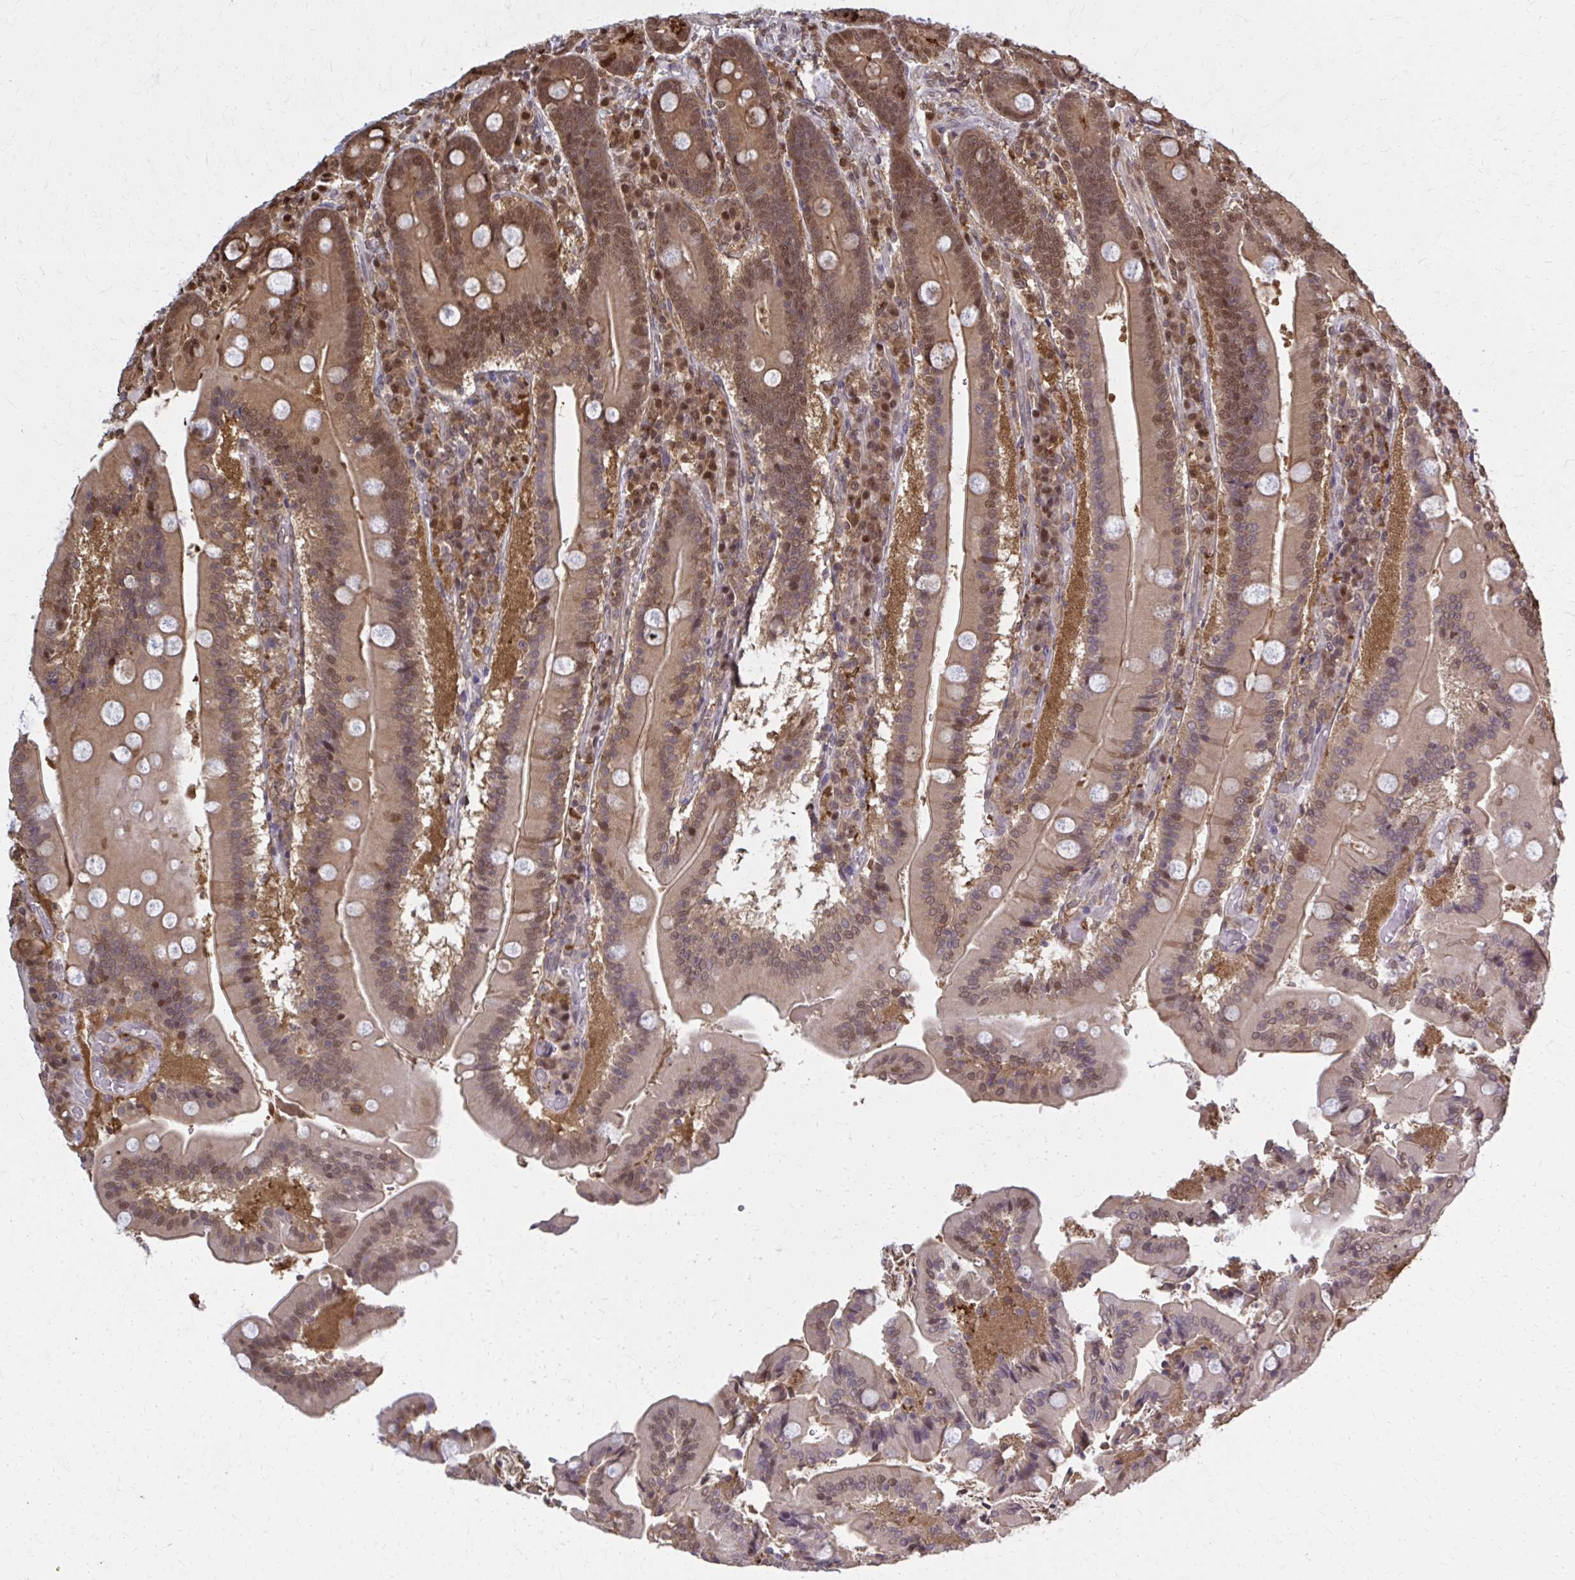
{"staining": {"intensity": "moderate", "quantity": ">75%", "location": "cytoplasmic/membranous,nuclear"}, "tissue": "duodenum", "cell_type": "Glandular cells", "image_type": "normal", "snomed": [{"axis": "morphology", "description": "Normal tissue, NOS"}, {"axis": "topography", "description": "Duodenum"}], "caption": "This histopathology image reveals immunohistochemistry (IHC) staining of normal duodenum, with medium moderate cytoplasmic/membranous,nuclear expression in about >75% of glandular cells.", "gene": "MDH1", "patient": {"sex": "female", "age": 62}}